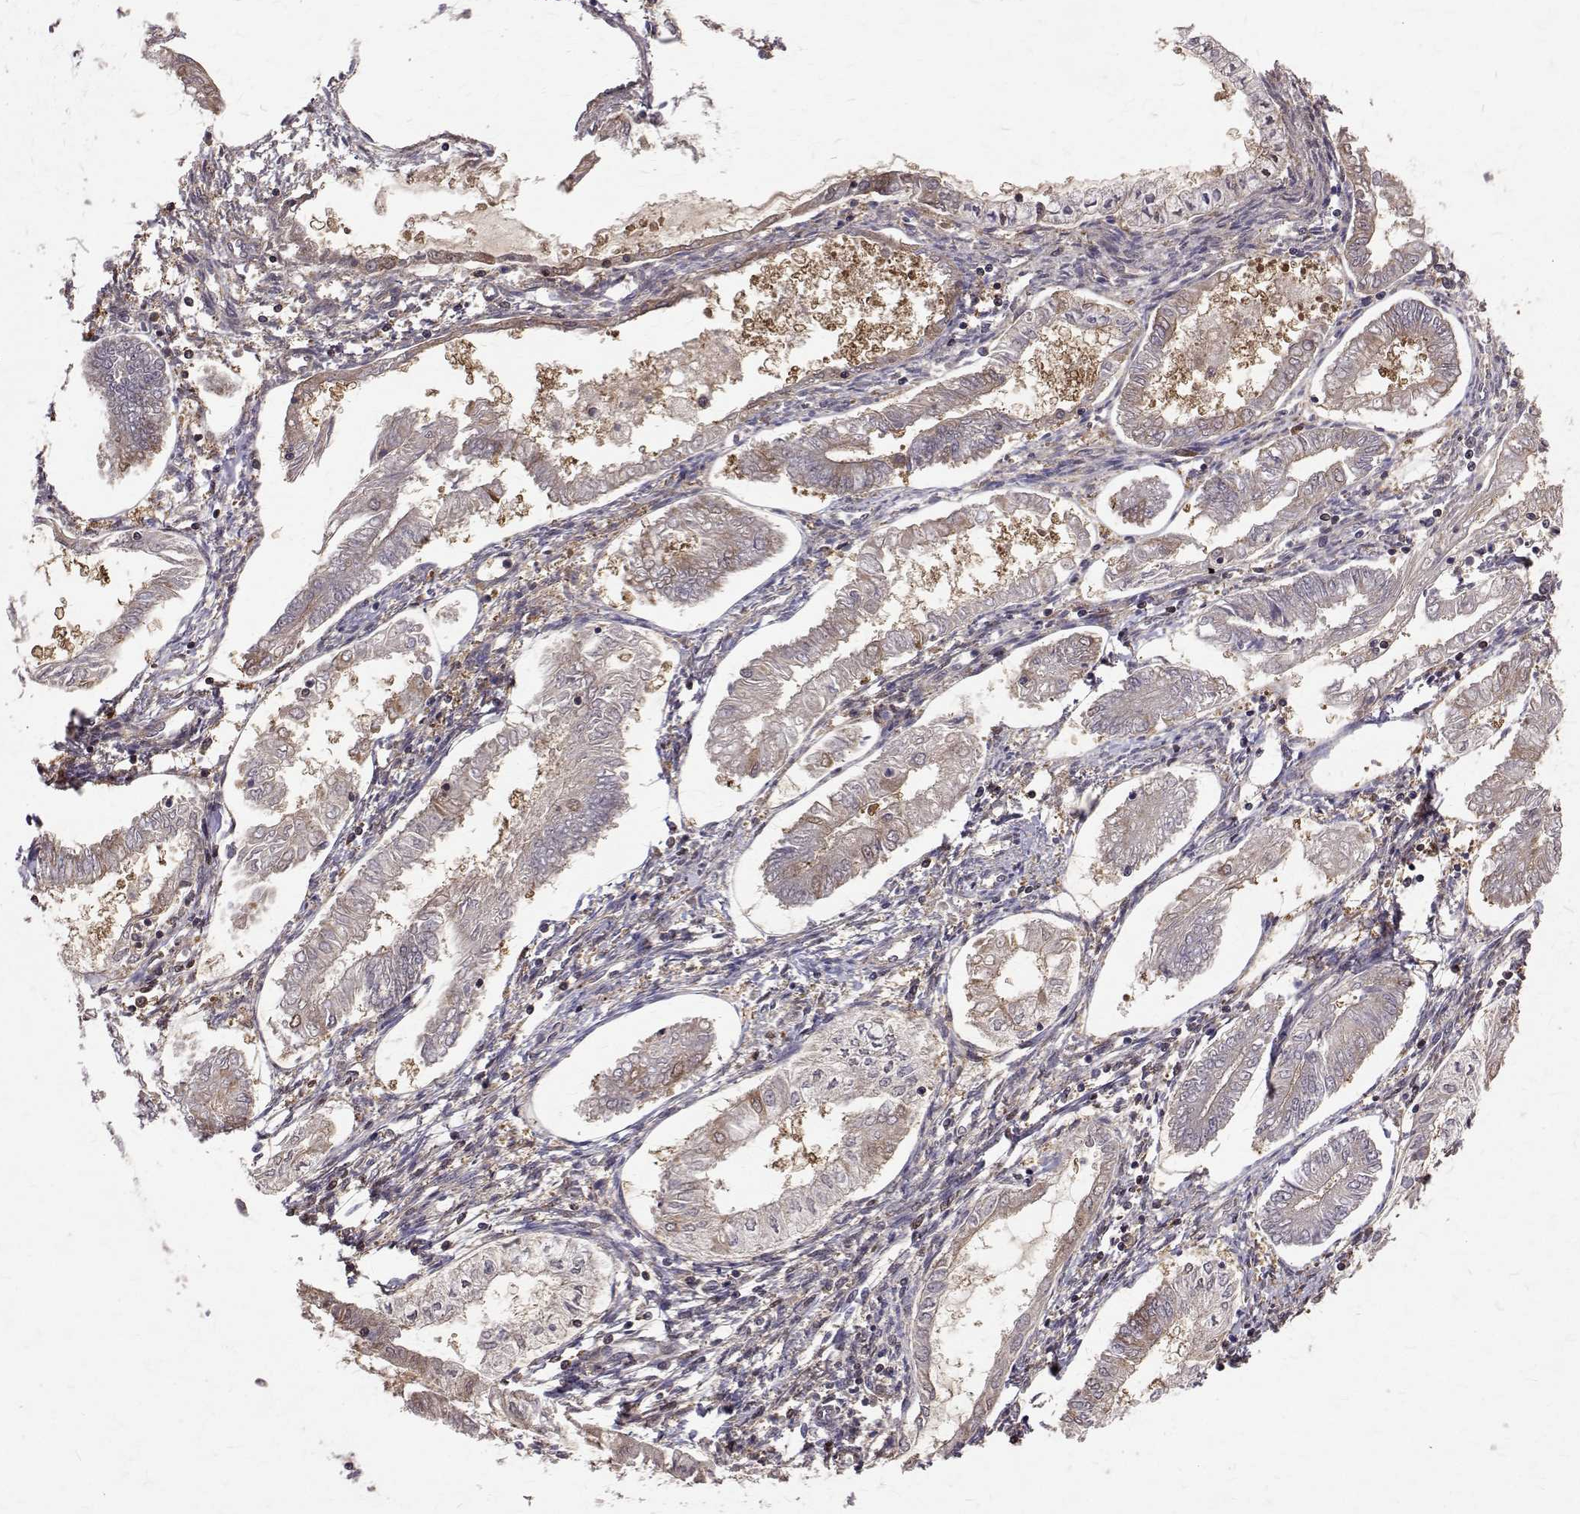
{"staining": {"intensity": "weak", "quantity": "<25%", "location": "cytoplasmic/membranous"}, "tissue": "endometrial cancer", "cell_type": "Tumor cells", "image_type": "cancer", "snomed": [{"axis": "morphology", "description": "Adenocarcinoma, NOS"}, {"axis": "topography", "description": "Endometrium"}], "caption": "Protein analysis of endometrial cancer reveals no significant positivity in tumor cells. Nuclei are stained in blue.", "gene": "NIF3L1", "patient": {"sex": "female", "age": 68}}